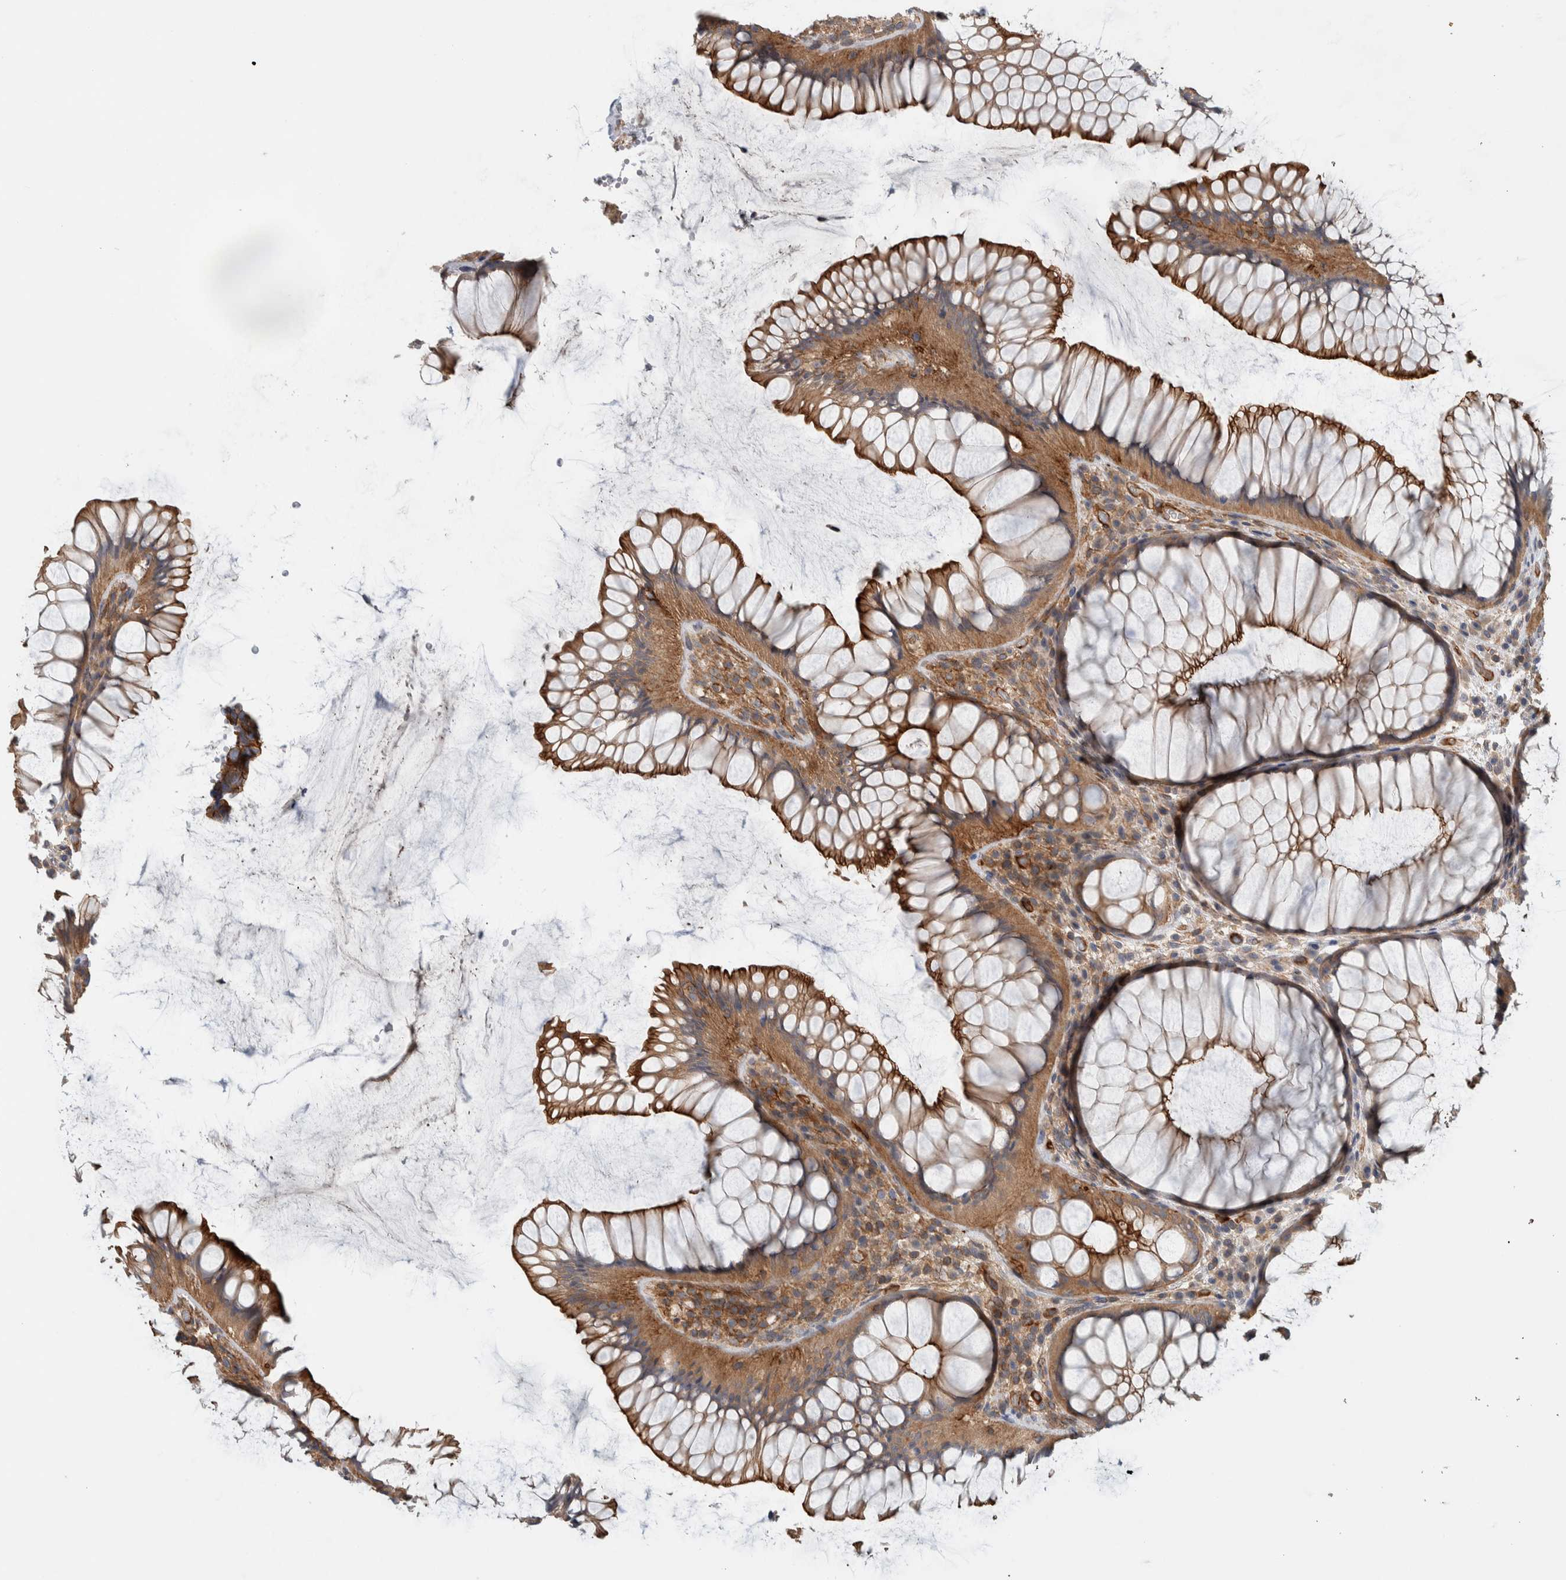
{"staining": {"intensity": "moderate", "quantity": ">75%", "location": "cytoplasmic/membranous"}, "tissue": "rectum", "cell_type": "Glandular cells", "image_type": "normal", "snomed": [{"axis": "morphology", "description": "Normal tissue, NOS"}, {"axis": "topography", "description": "Rectum"}], "caption": "High-power microscopy captured an immunohistochemistry photomicrograph of unremarkable rectum, revealing moderate cytoplasmic/membranous expression in about >75% of glandular cells.", "gene": "MPRIP", "patient": {"sex": "male", "age": 51}}